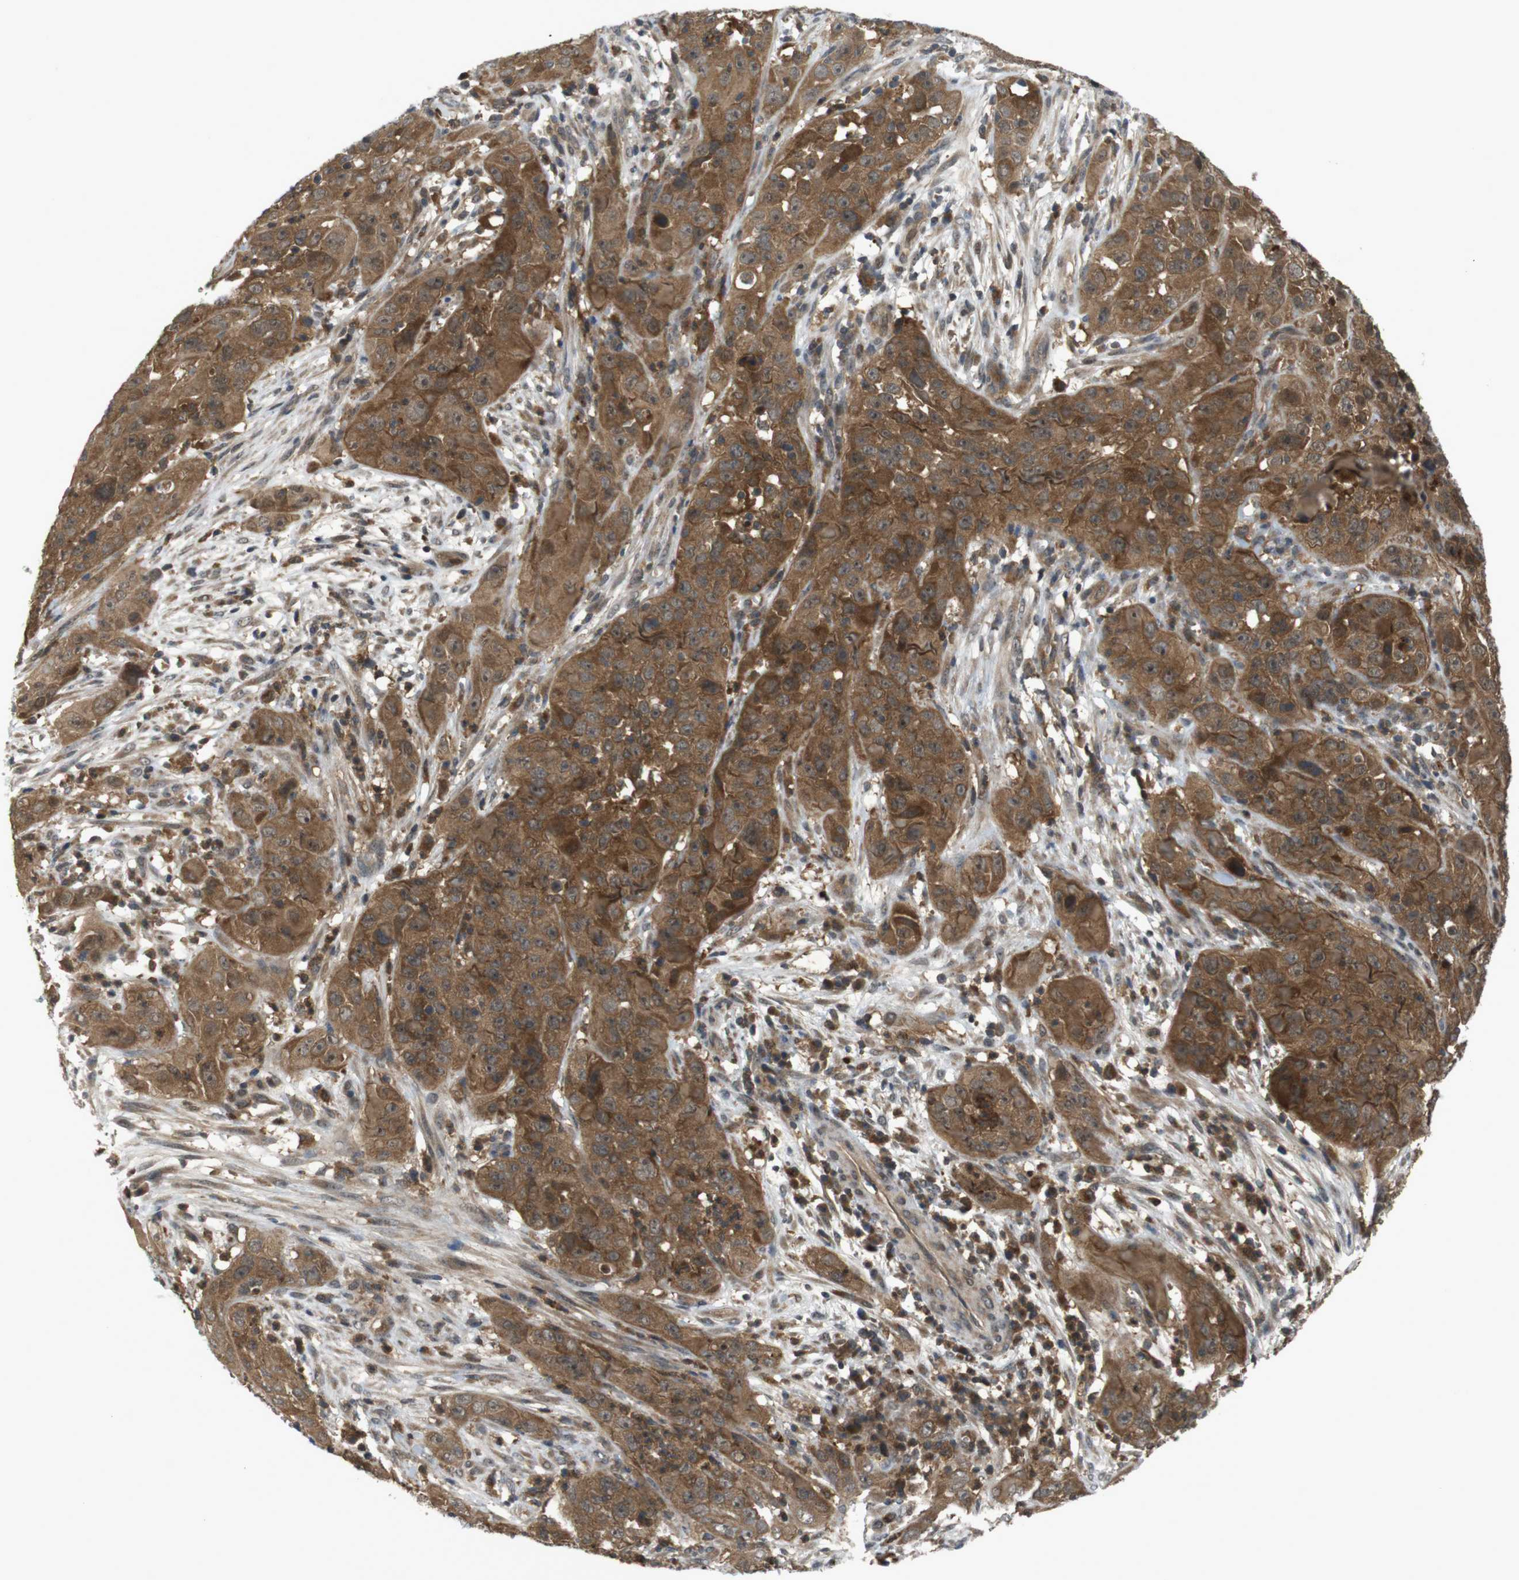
{"staining": {"intensity": "moderate", "quantity": ">75%", "location": "cytoplasmic/membranous"}, "tissue": "cervical cancer", "cell_type": "Tumor cells", "image_type": "cancer", "snomed": [{"axis": "morphology", "description": "Squamous cell carcinoma, NOS"}, {"axis": "topography", "description": "Cervix"}], "caption": "Immunohistochemical staining of human cervical cancer exhibits moderate cytoplasmic/membranous protein expression in approximately >75% of tumor cells. (IHC, brightfield microscopy, high magnification).", "gene": "NFKBIE", "patient": {"sex": "female", "age": 32}}